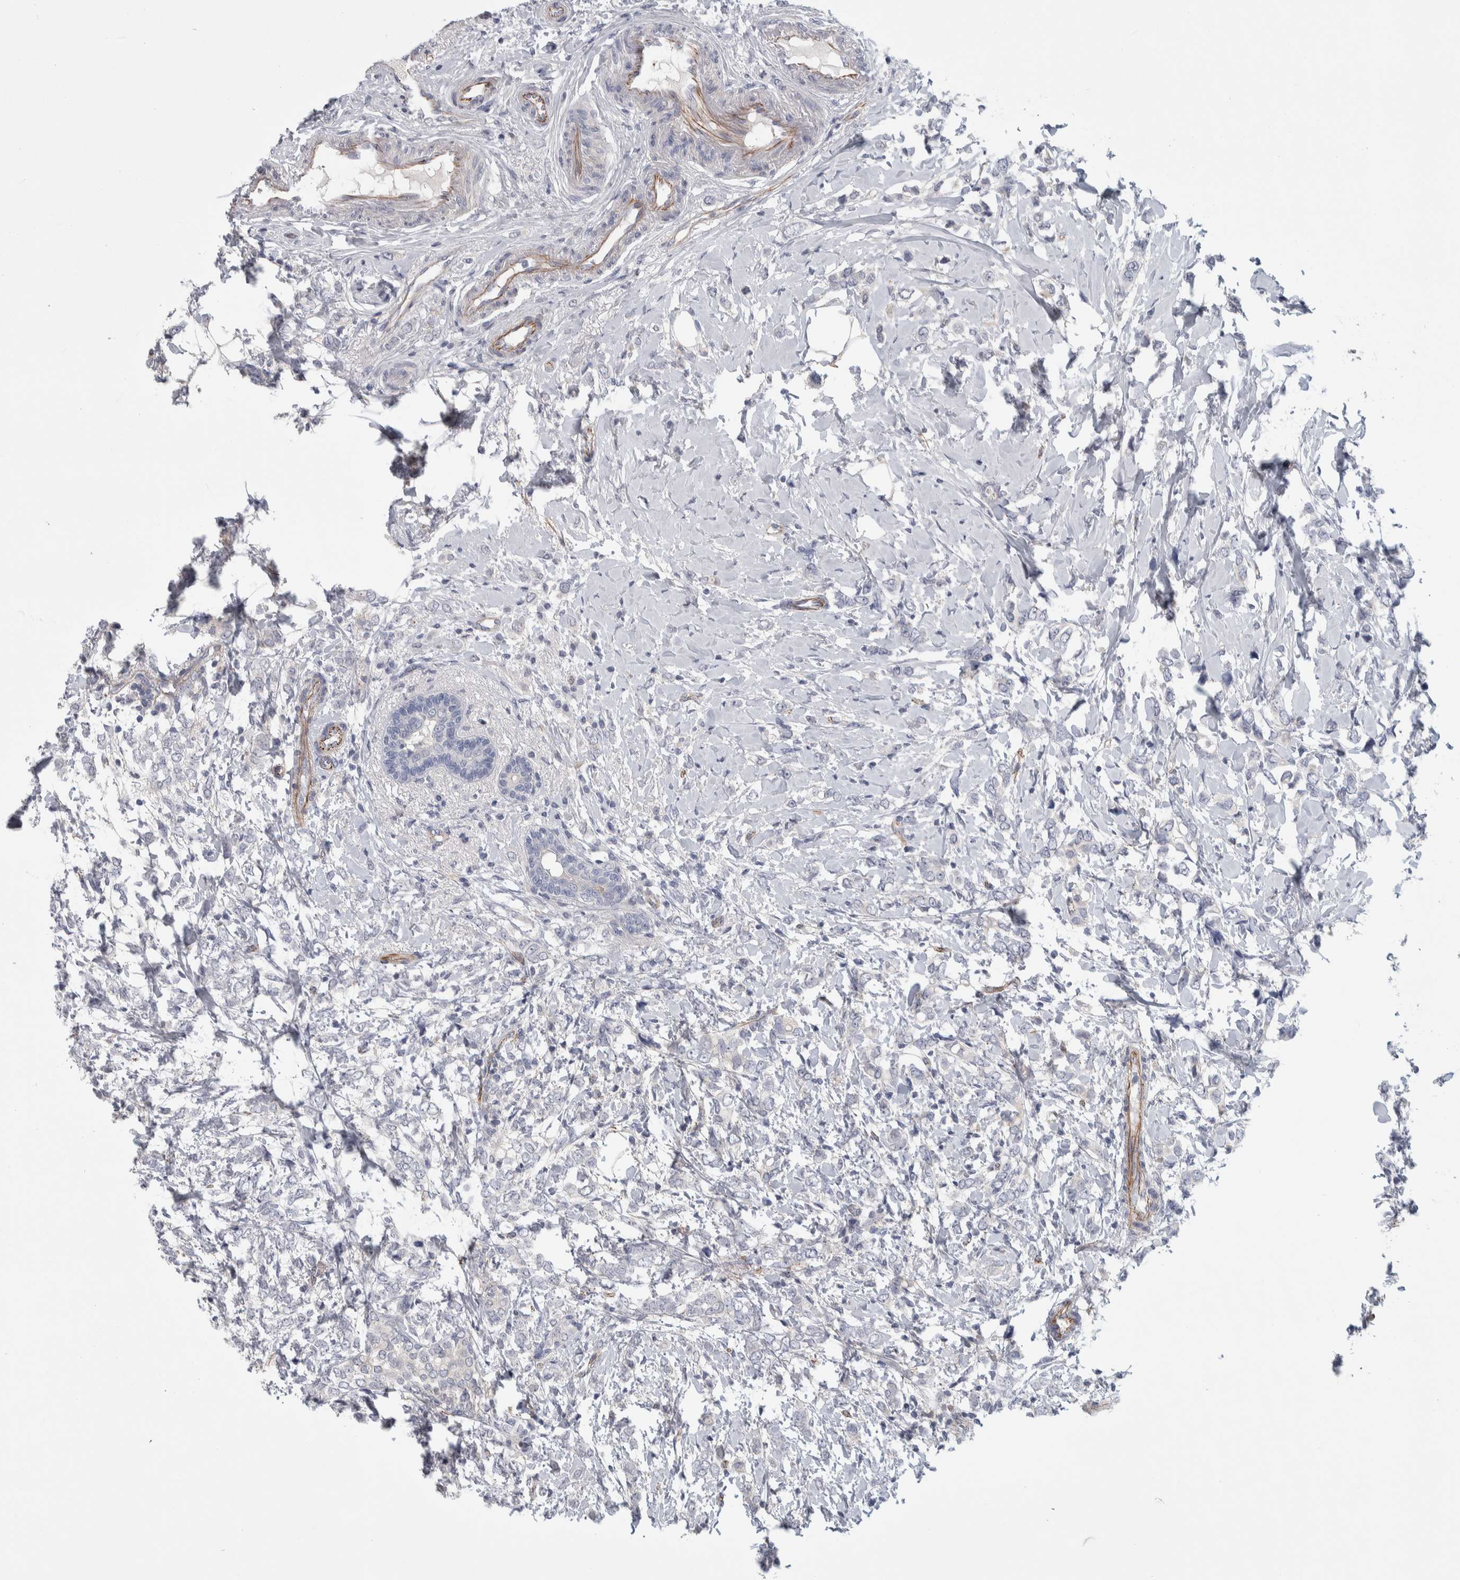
{"staining": {"intensity": "negative", "quantity": "none", "location": "none"}, "tissue": "breast cancer", "cell_type": "Tumor cells", "image_type": "cancer", "snomed": [{"axis": "morphology", "description": "Normal tissue, NOS"}, {"axis": "morphology", "description": "Lobular carcinoma"}, {"axis": "topography", "description": "Breast"}], "caption": "Immunohistochemistry of human breast cancer shows no positivity in tumor cells.", "gene": "ZNF862", "patient": {"sex": "female", "age": 47}}